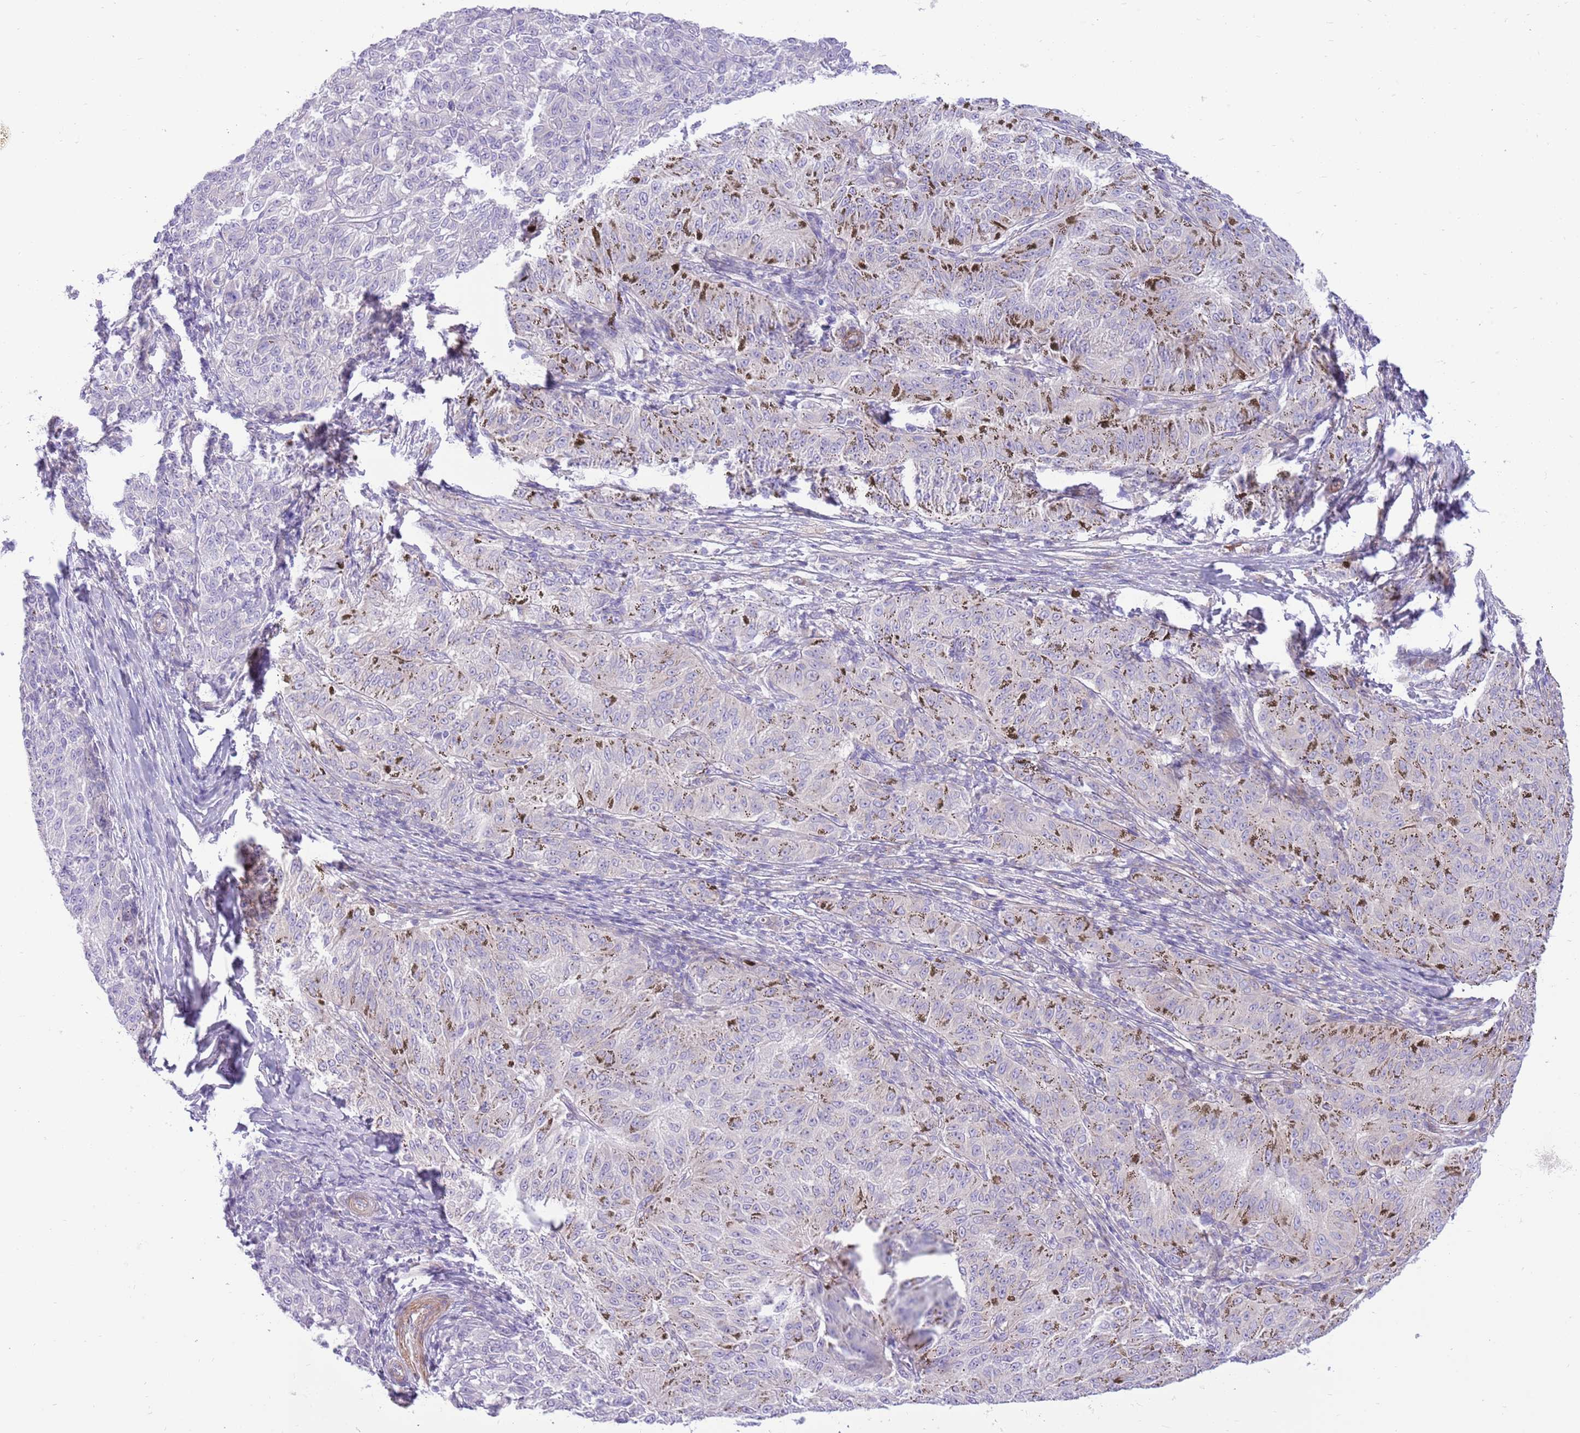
{"staining": {"intensity": "negative", "quantity": "none", "location": "none"}, "tissue": "melanoma", "cell_type": "Tumor cells", "image_type": "cancer", "snomed": [{"axis": "morphology", "description": "Malignant melanoma, NOS"}, {"axis": "topography", "description": "Skin"}], "caption": "A high-resolution micrograph shows immunohistochemistry staining of malignant melanoma, which shows no significant positivity in tumor cells.", "gene": "ZC4H2", "patient": {"sex": "female", "age": 72}}